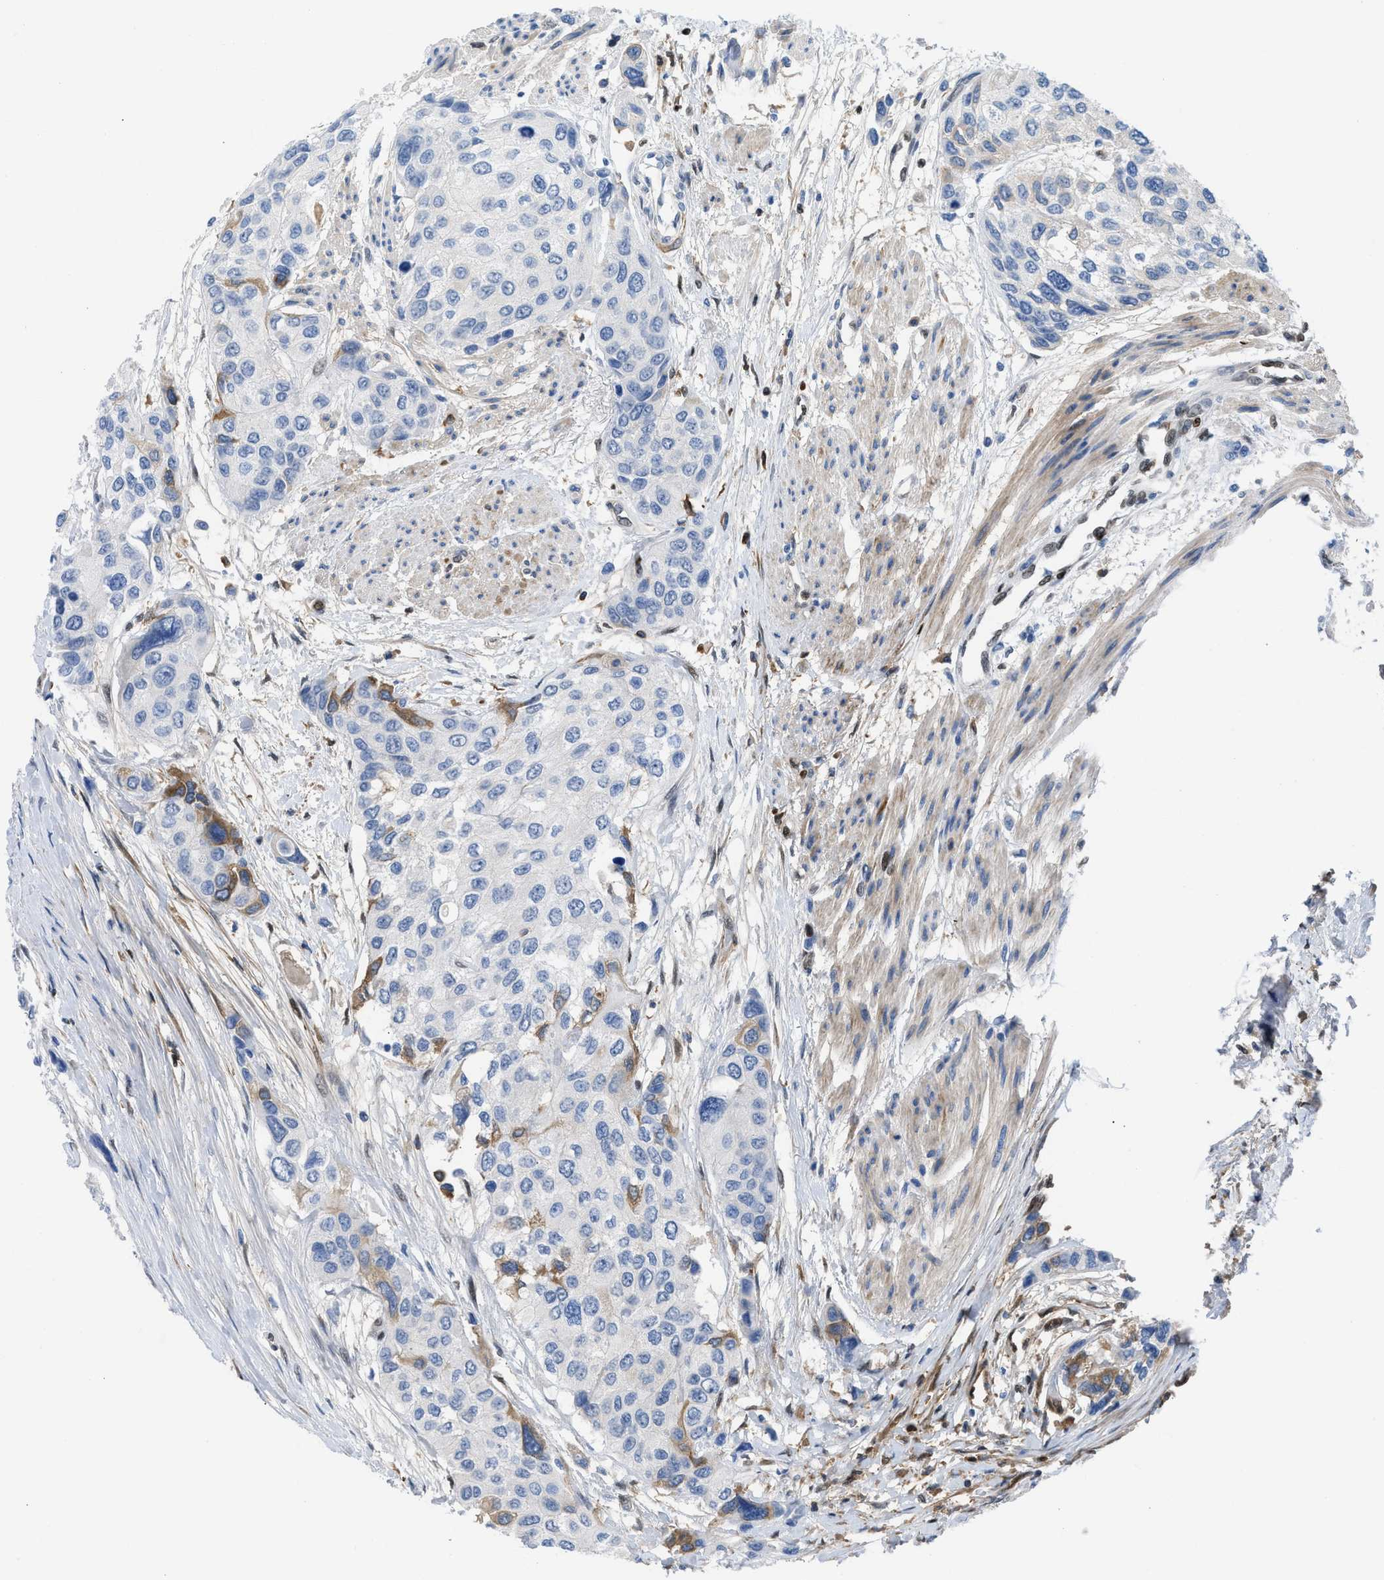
{"staining": {"intensity": "moderate", "quantity": "<25%", "location": "cytoplasmic/membranous"}, "tissue": "urothelial cancer", "cell_type": "Tumor cells", "image_type": "cancer", "snomed": [{"axis": "morphology", "description": "Urothelial carcinoma, High grade"}, {"axis": "topography", "description": "Urinary bladder"}], "caption": "The immunohistochemical stain shows moderate cytoplasmic/membranous positivity in tumor cells of high-grade urothelial carcinoma tissue.", "gene": "LEF1", "patient": {"sex": "female", "age": 56}}